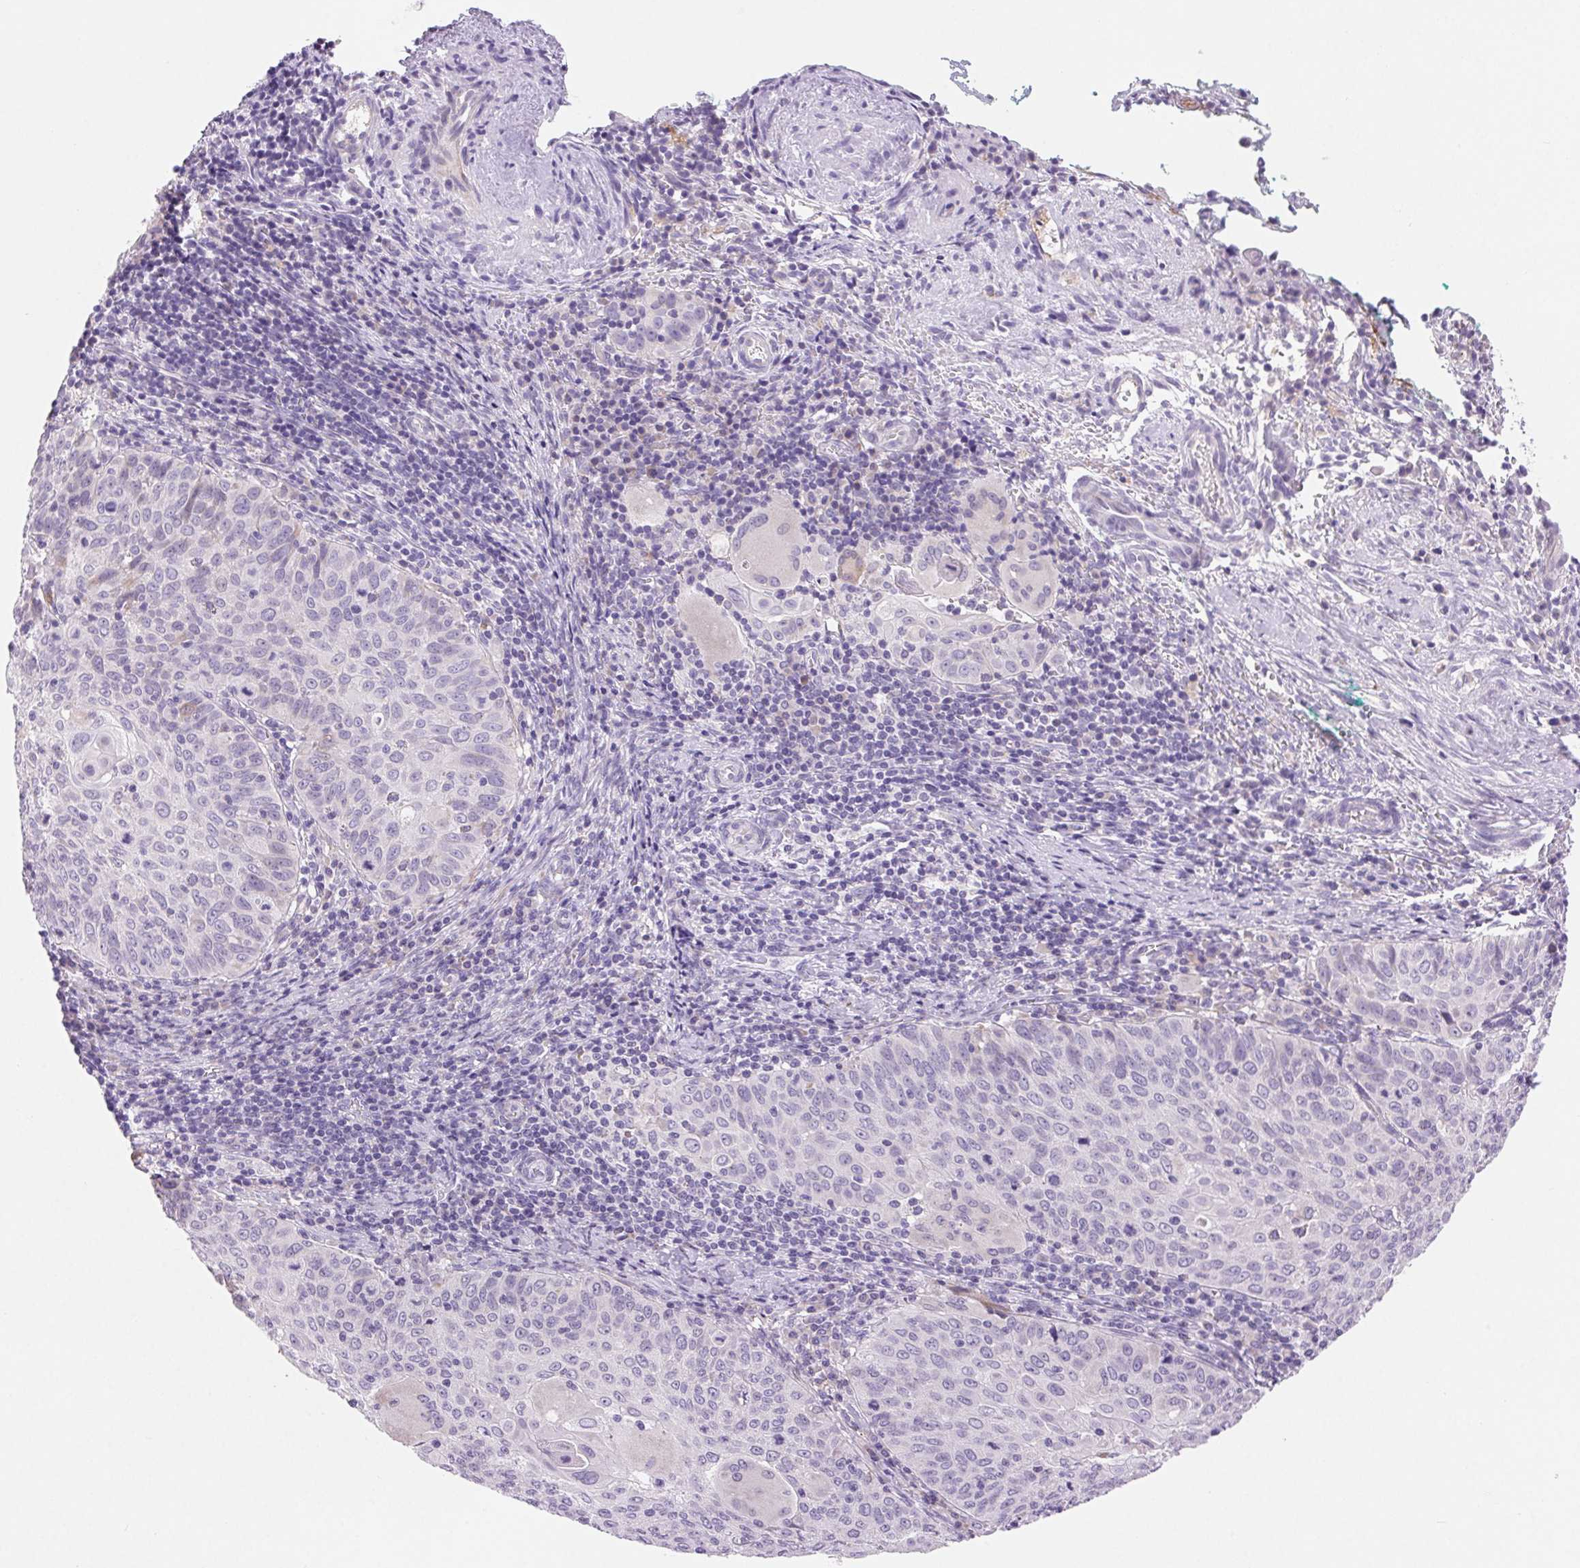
{"staining": {"intensity": "negative", "quantity": "none", "location": "none"}, "tissue": "cervical cancer", "cell_type": "Tumor cells", "image_type": "cancer", "snomed": [{"axis": "morphology", "description": "Squamous cell carcinoma, NOS"}, {"axis": "topography", "description": "Cervix"}], "caption": "Immunohistochemical staining of human squamous cell carcinoma (cervical) displays no significant staining in tumor cells.", "gene": "ARHGAP11B", "patient": {"sex": "female", "age": 65}}